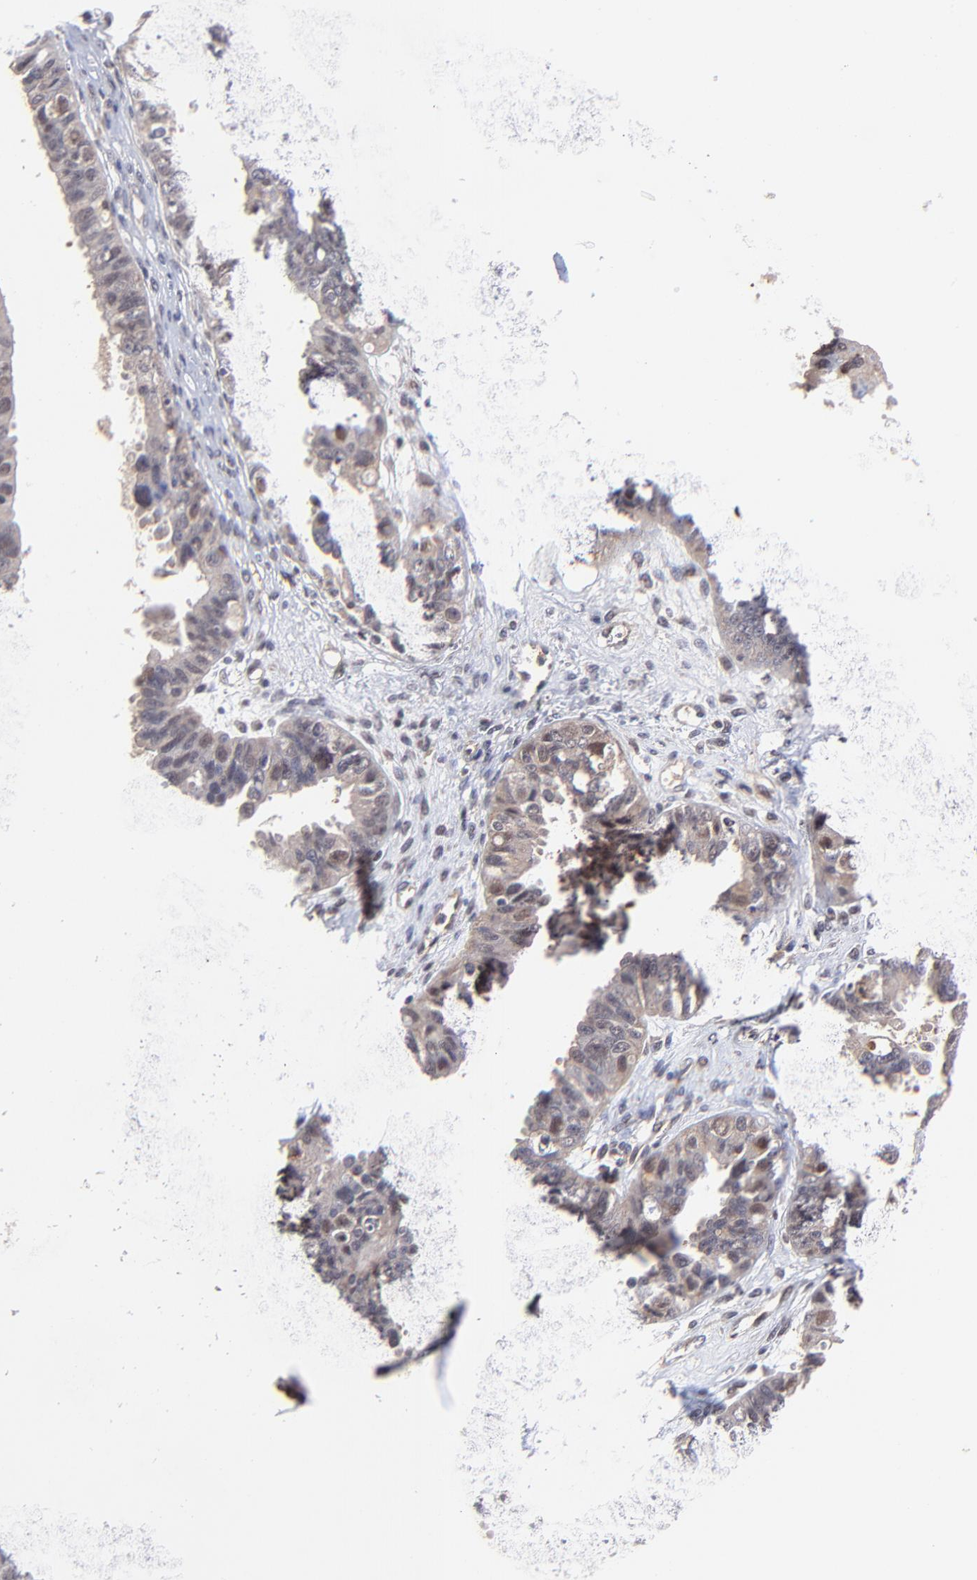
{"staining": {"intensity": "moderate", "quantity": "25%-75%", "location": "cytoplasmic/membranous,nuclear"}, "tissue": "ovarian cancer", "cell_type": "Tumor cells", "image_type": "cancer", "snomed": [{"axis": "morphology", "description": "Carcinoma, endometroid"}, {"axis": "topography", "description": "Ovary"}], "caption": "IHC image of human ovarian endometroid carcinoma stained for a protein (brown), which displays medium levels of moderate cytoplasmic/membranous and nuclear positivity in about 25%-75% of tumor cells.", "gene": "PSMA6", "patient": {"sex": "female", "age": 85}}